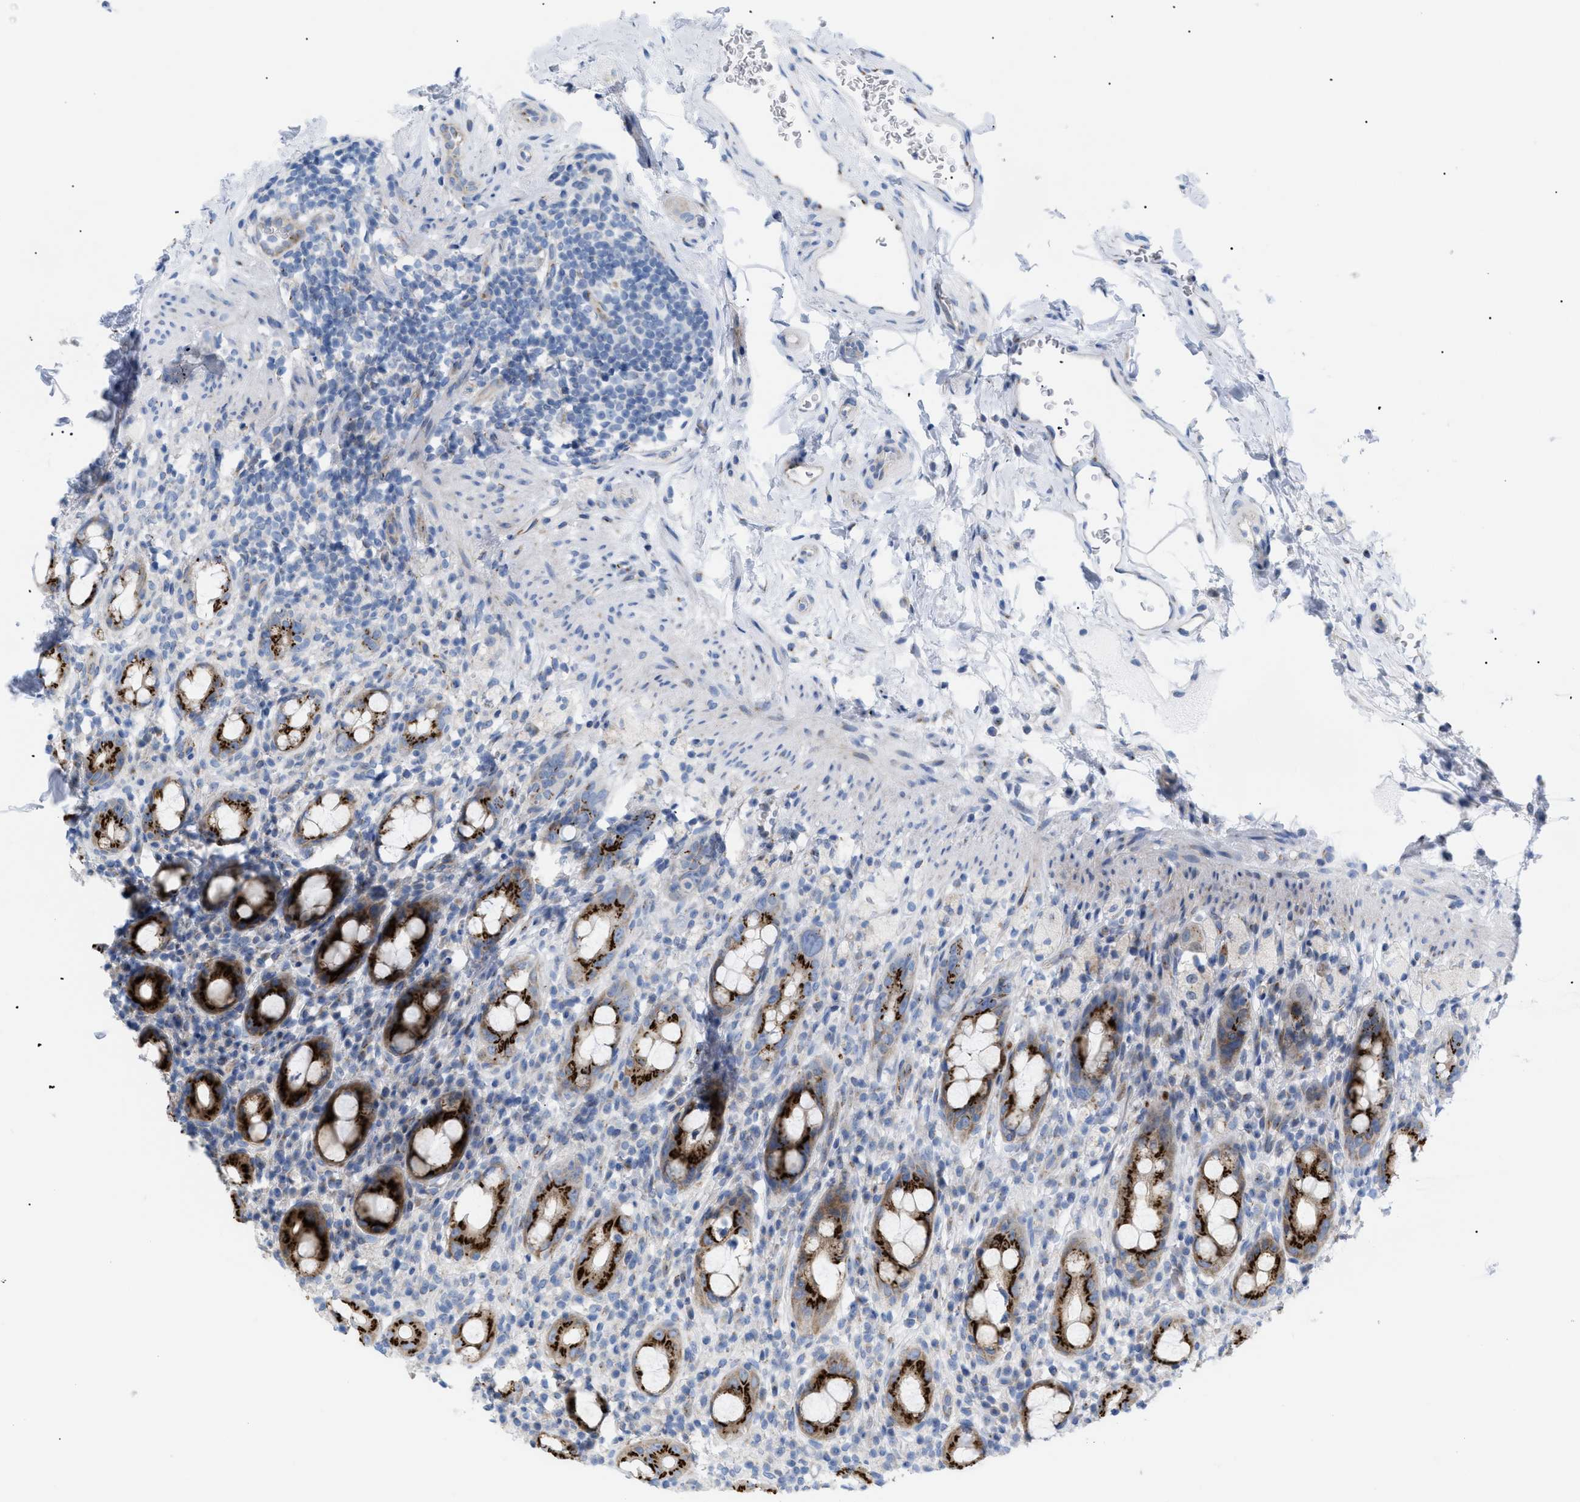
{"staining": {"intensity": "strong", "quantity": ">75%", "location": "cytoplasmic/membranous"}, "tissue": "rectum", "cell_type": "Glandular cells", "image_type": "normal", "snomed": [{"axis": "morphology", "description": "Normal tissue, NOS"}, {"axis": "topography", "description": "Rectum"}], "caption": "Immunohistochemical staining of unremarkable rectum reveals strong cytoplasmic/membranous protein staining in approximately >75% of glandular cells.", "gene": "TMEM17", "patient": {"sex": "male", "age": 44}}